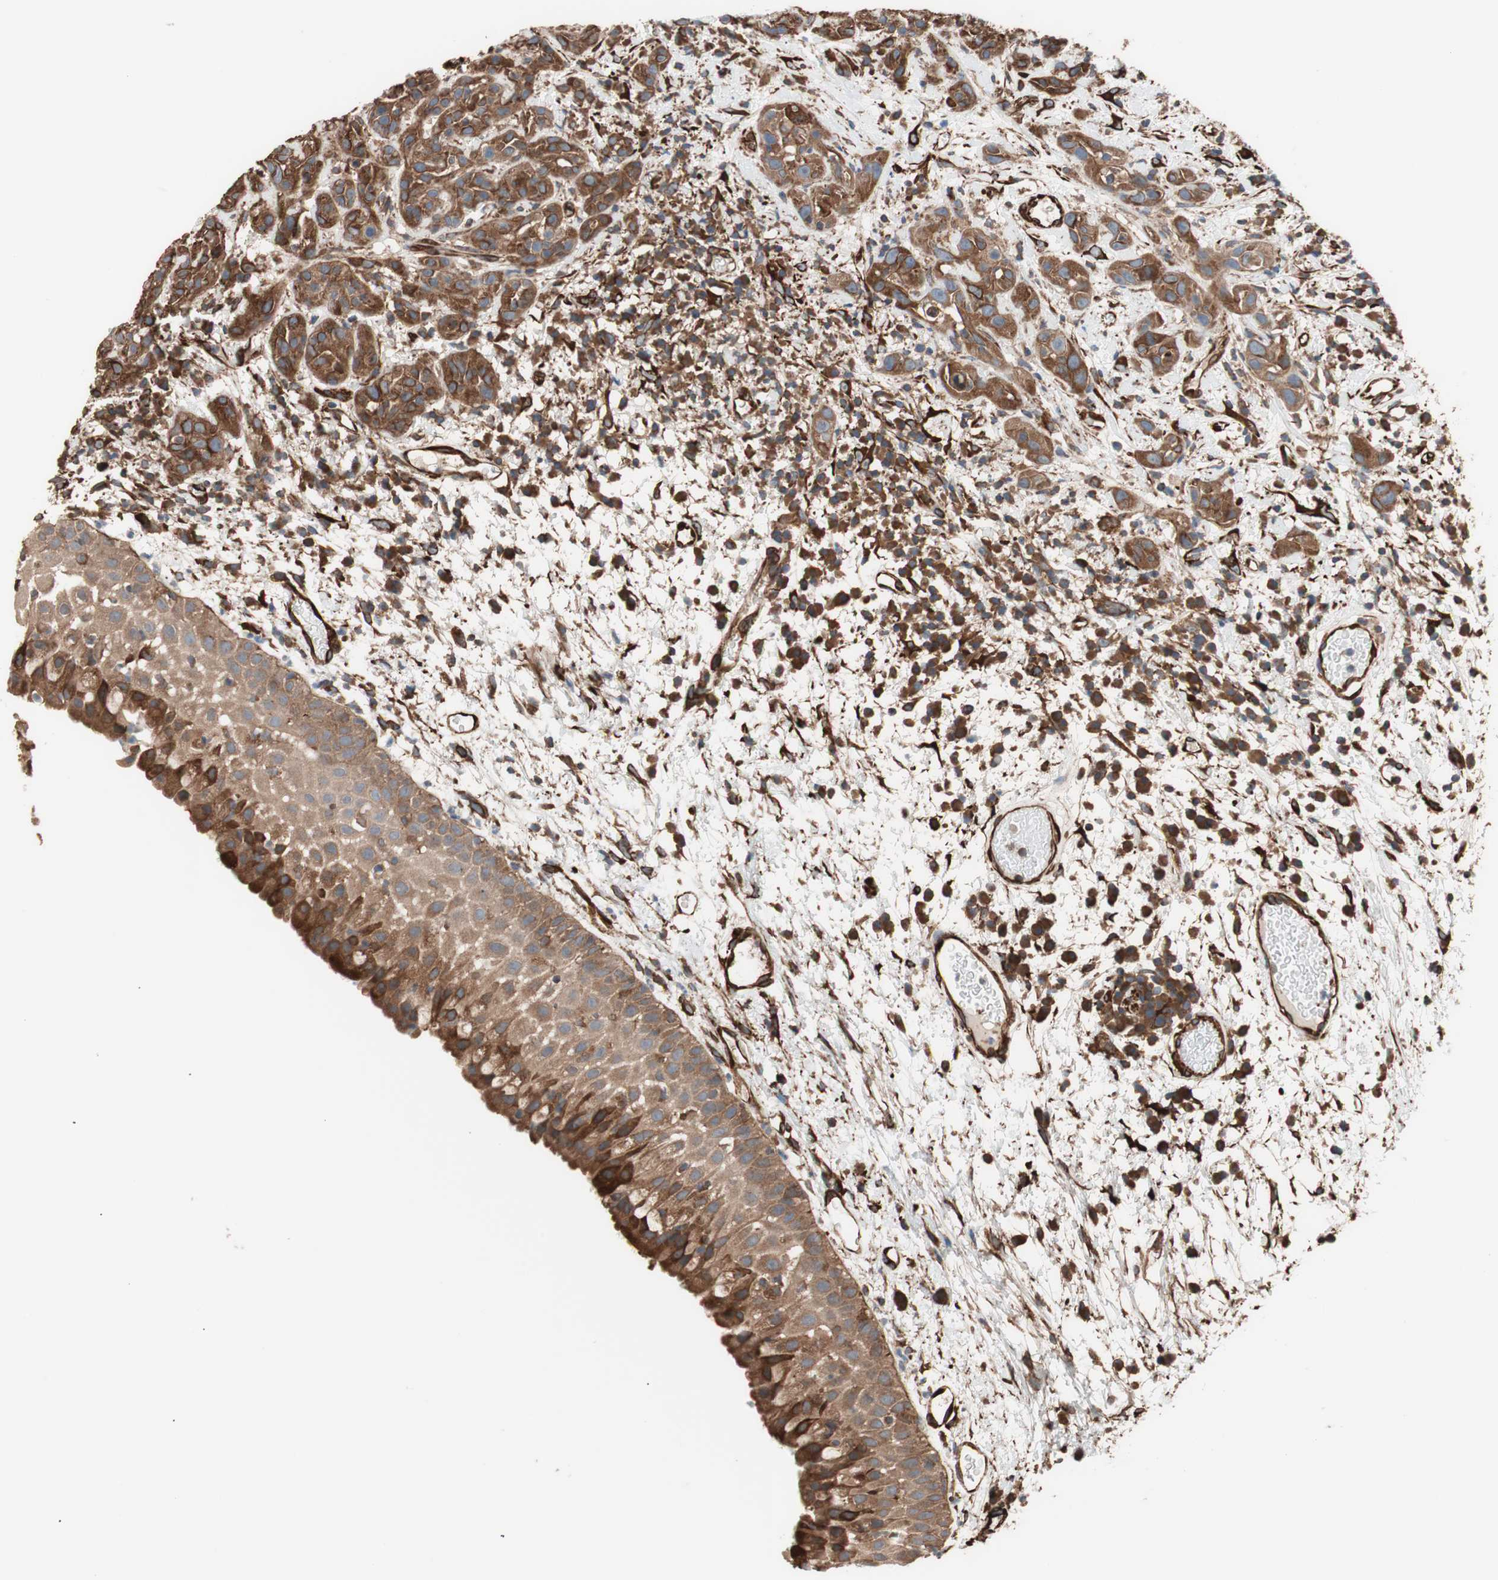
{"staining": {"intensity": "strong", "quantity": ">75%", "location": "cytoplasmic/membranous"}, "tissue": "head and neck cancer", "cell_type": "Tumor cells", "image_type": "cancer", "snomed": [{"axis": "morphology", "description": "Squamous cell carcinoma, NOS"}, {"axis": "topography", "description": "Head-Neck"}], "caption": "Squamous cell carcinoma (head and neck) was stained to show a protein in brown. There is high levels of strong cytoplasmic/membranous positivity in approximately >75% of tumor cells.", "gene": "GPSM2", "patient": {"sex": "male", "age": 62}}